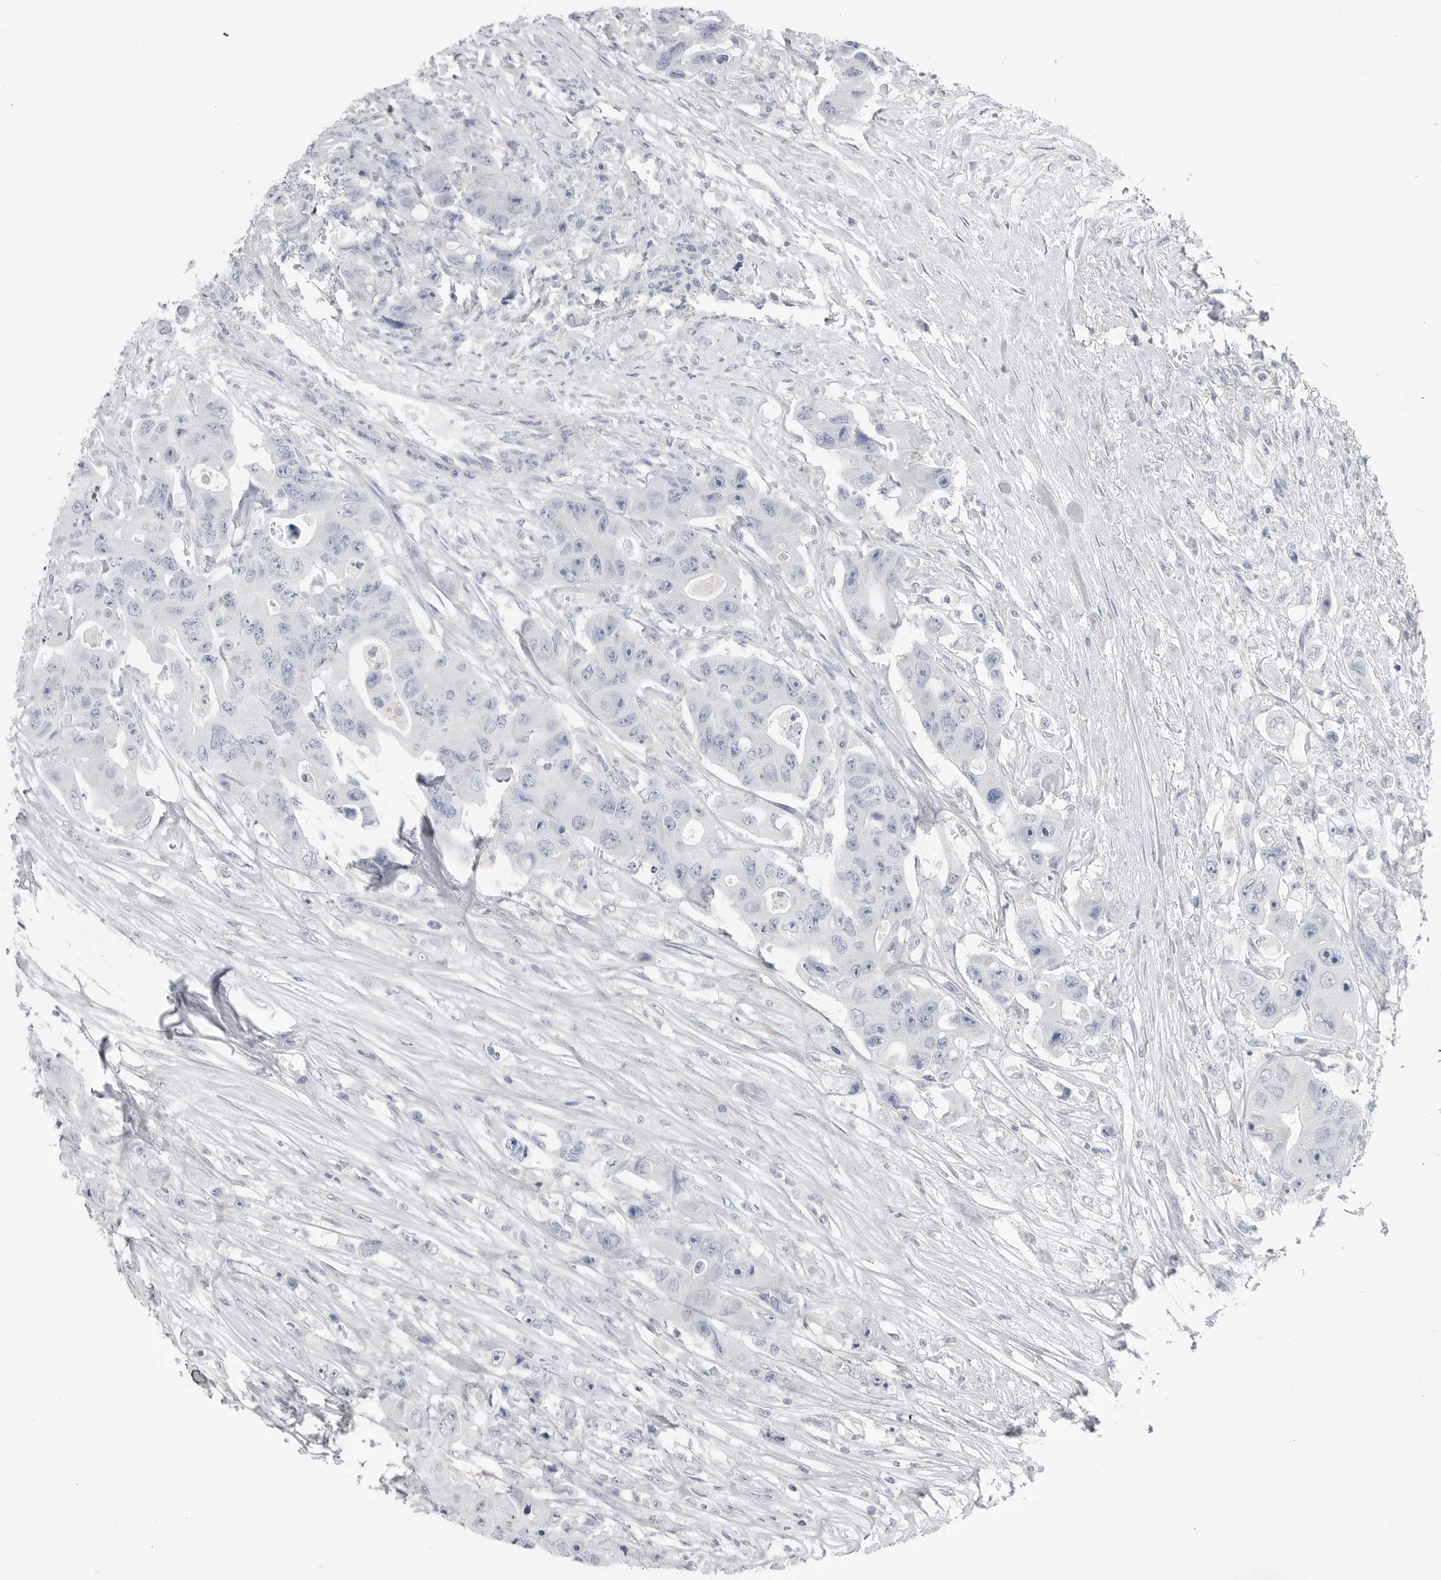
{"staining": {"intensity": "negative", "quantity": "none", "location": "none"}, "tissue": "colorectal cancer", "cell_type": "Tumor cells", "image_type": "cancer", "snomed": [{"axis": "morphology", "description": "Adenocarcinoma, NOS"}, {"axis": "topography", "description": "Colon"}], "caption": "Immunohistochemistry (IHC) image of human colorectal cancer stained for a protein (brown), which demonstrates no staining in tumor cells. Brightfield microscopy of immunohistochemistry stained with DAB (brown) and hematoxylin (blue), captured at high magnification.", "gene": "ABHD12", "patient": {"sex": "female", "age": 46}}